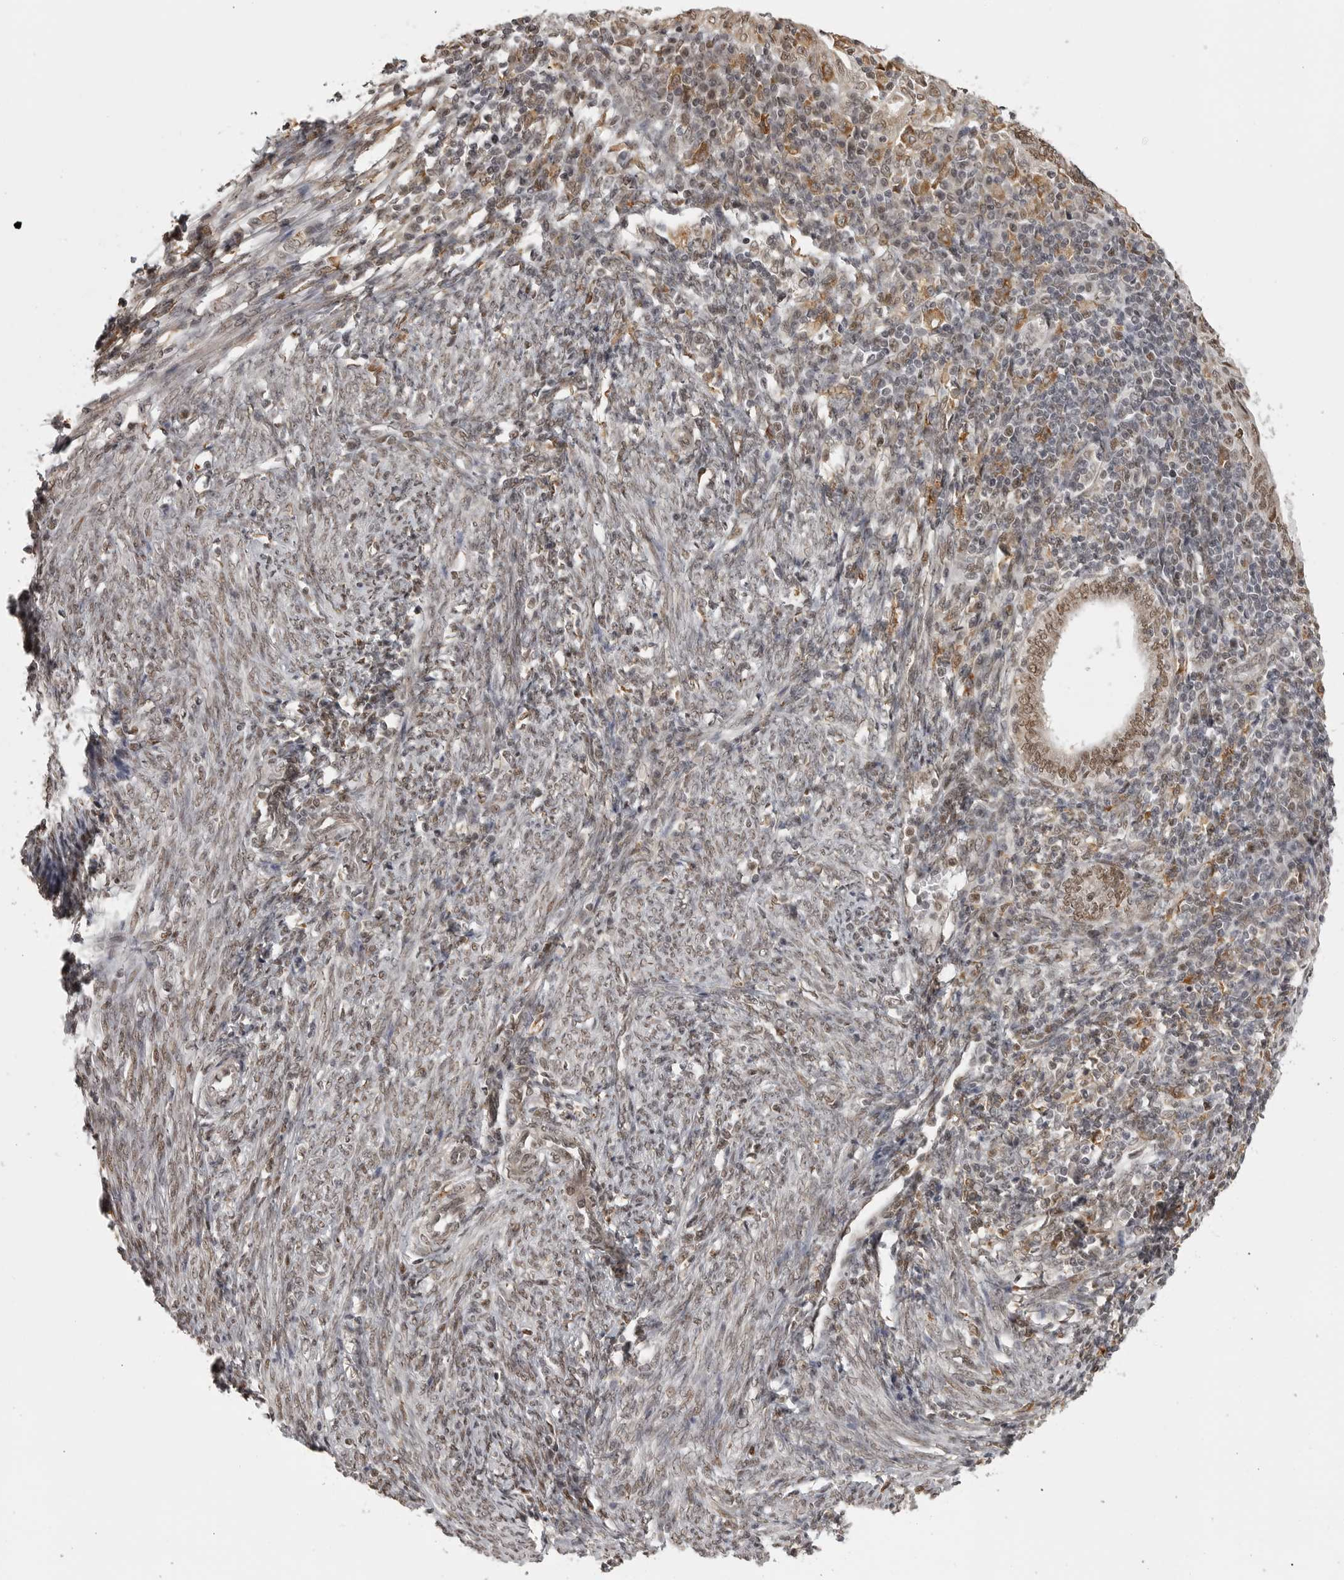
{"staining": {"intensity": "moderate", "quantity": ">75%", "location": "nuclear"}, "tissue": "endometrial cancer", "cell_type": "Tumor cells", "image_type": "cancer", "snomed": [{"axis": "morphology", "description": "Adenocarcinoma, NOS"}, {"axis": "topography", "description": "Uterus"}], "caption": "High-magnification brightfield microscopy of adenocarcinoma (endometrial) stained with DAB (3,3'-diaminobenzidine) (brown) and counterstained with hematoxylin (blue). tumor cells exhibit moderate nuclear expression is seen in approximately>75% of cells. Immunohistochemistry (ihc) stains the protein in brown and the nuclei are stained blue.", "gene": "ISG20L2", "patient": {"sex": "female", "age": 77}}